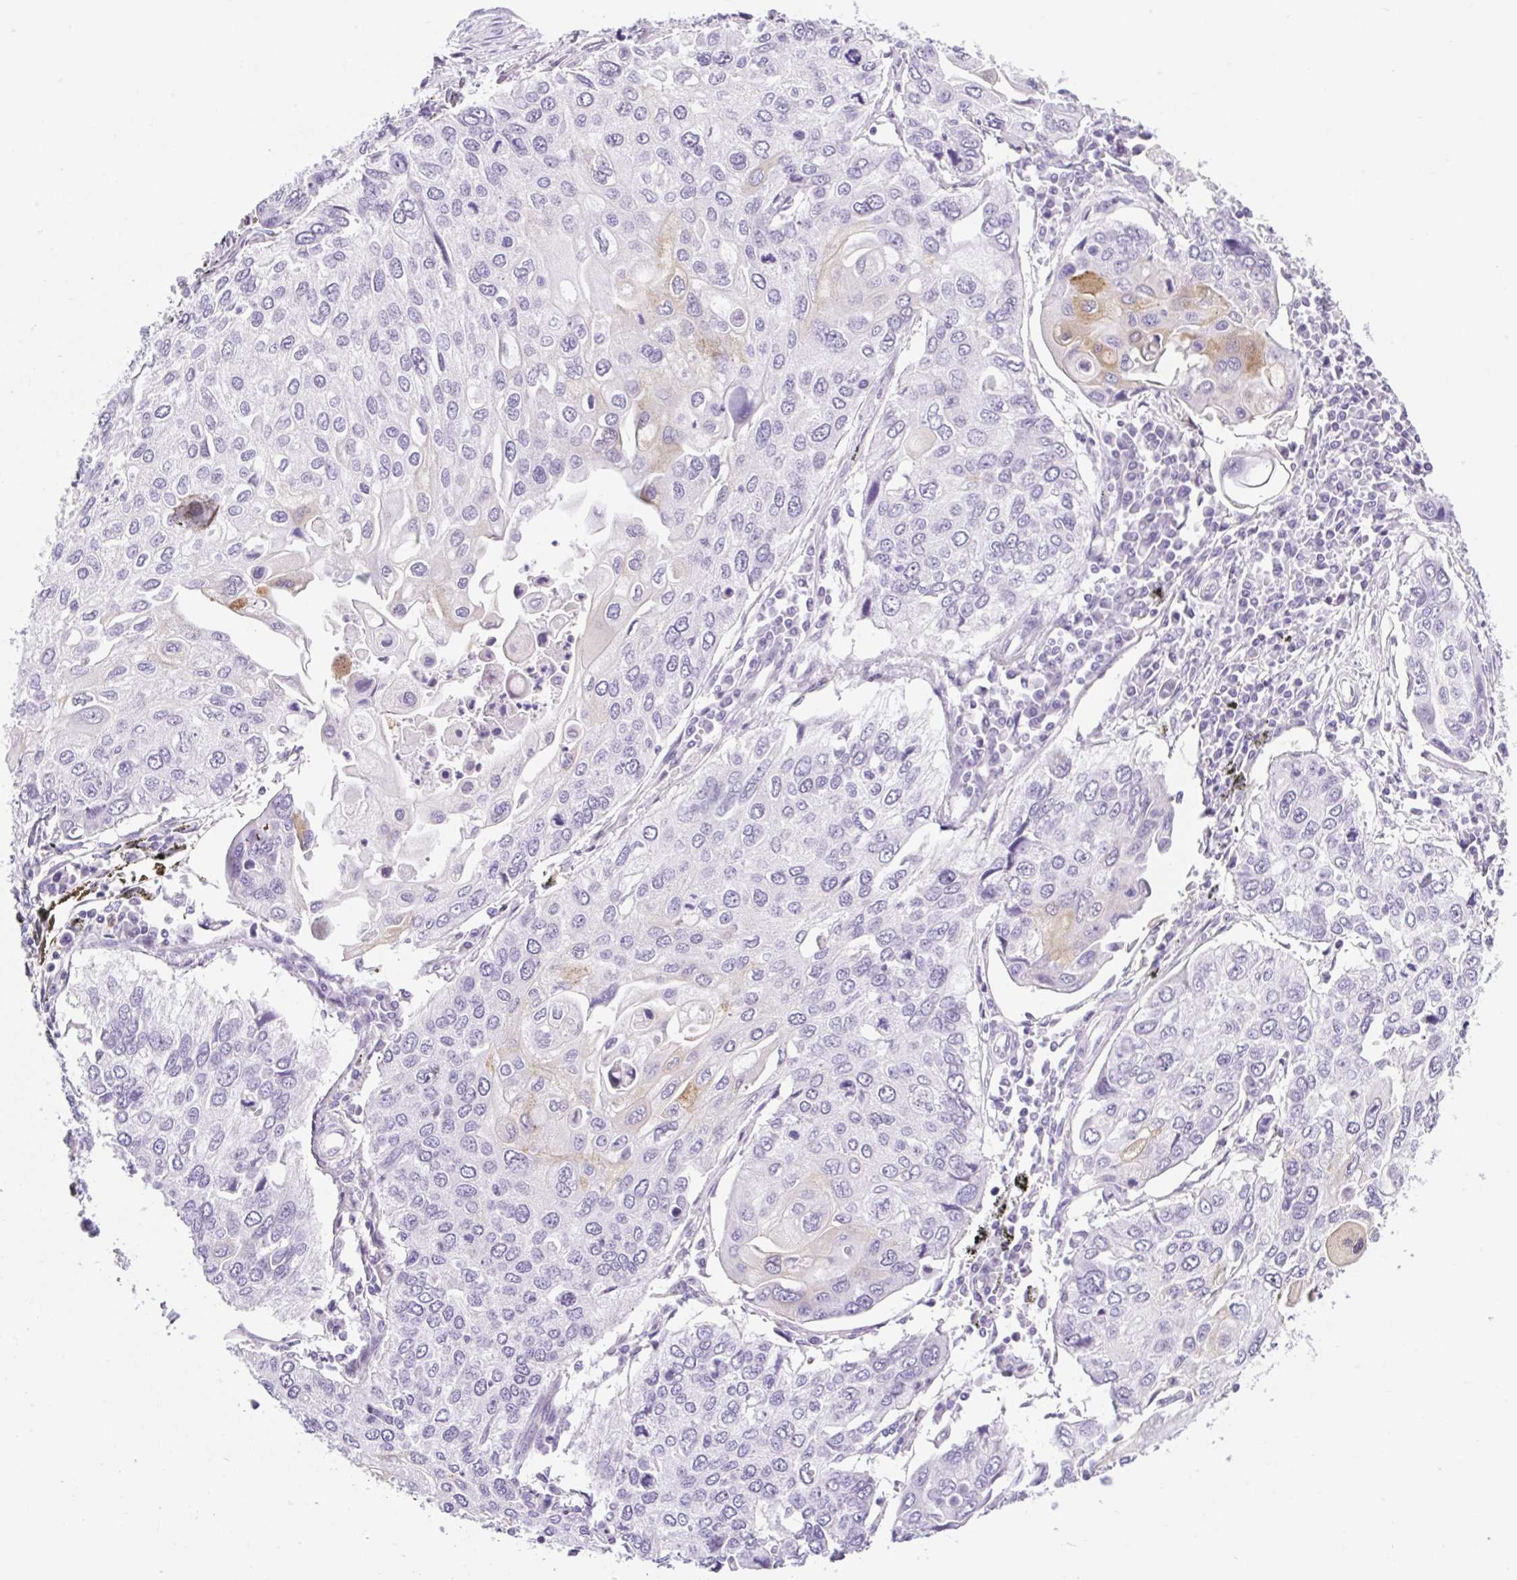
{"staining": {"intensity": "negative", "quantity": "none", "location": "none"}, "tissue": "lung cancer", "cell_type": "Tumor cells", "image_type": "cancer", "snomed": [{"axis": "morphology", "description": "Squamous cell carcinoma, NOS"}, {"axis": "morphology", "description": "Squamous cell carcinoma, metastatic, NOS"}, {"axis": "topography", "description": "Lung"}], "caption": "The image exhibits no staining of tumor cells in lung cancer (squamous cell carcinoma).", "gene": "BCAS1", "patient": {"sex": "male", "age": 63}}